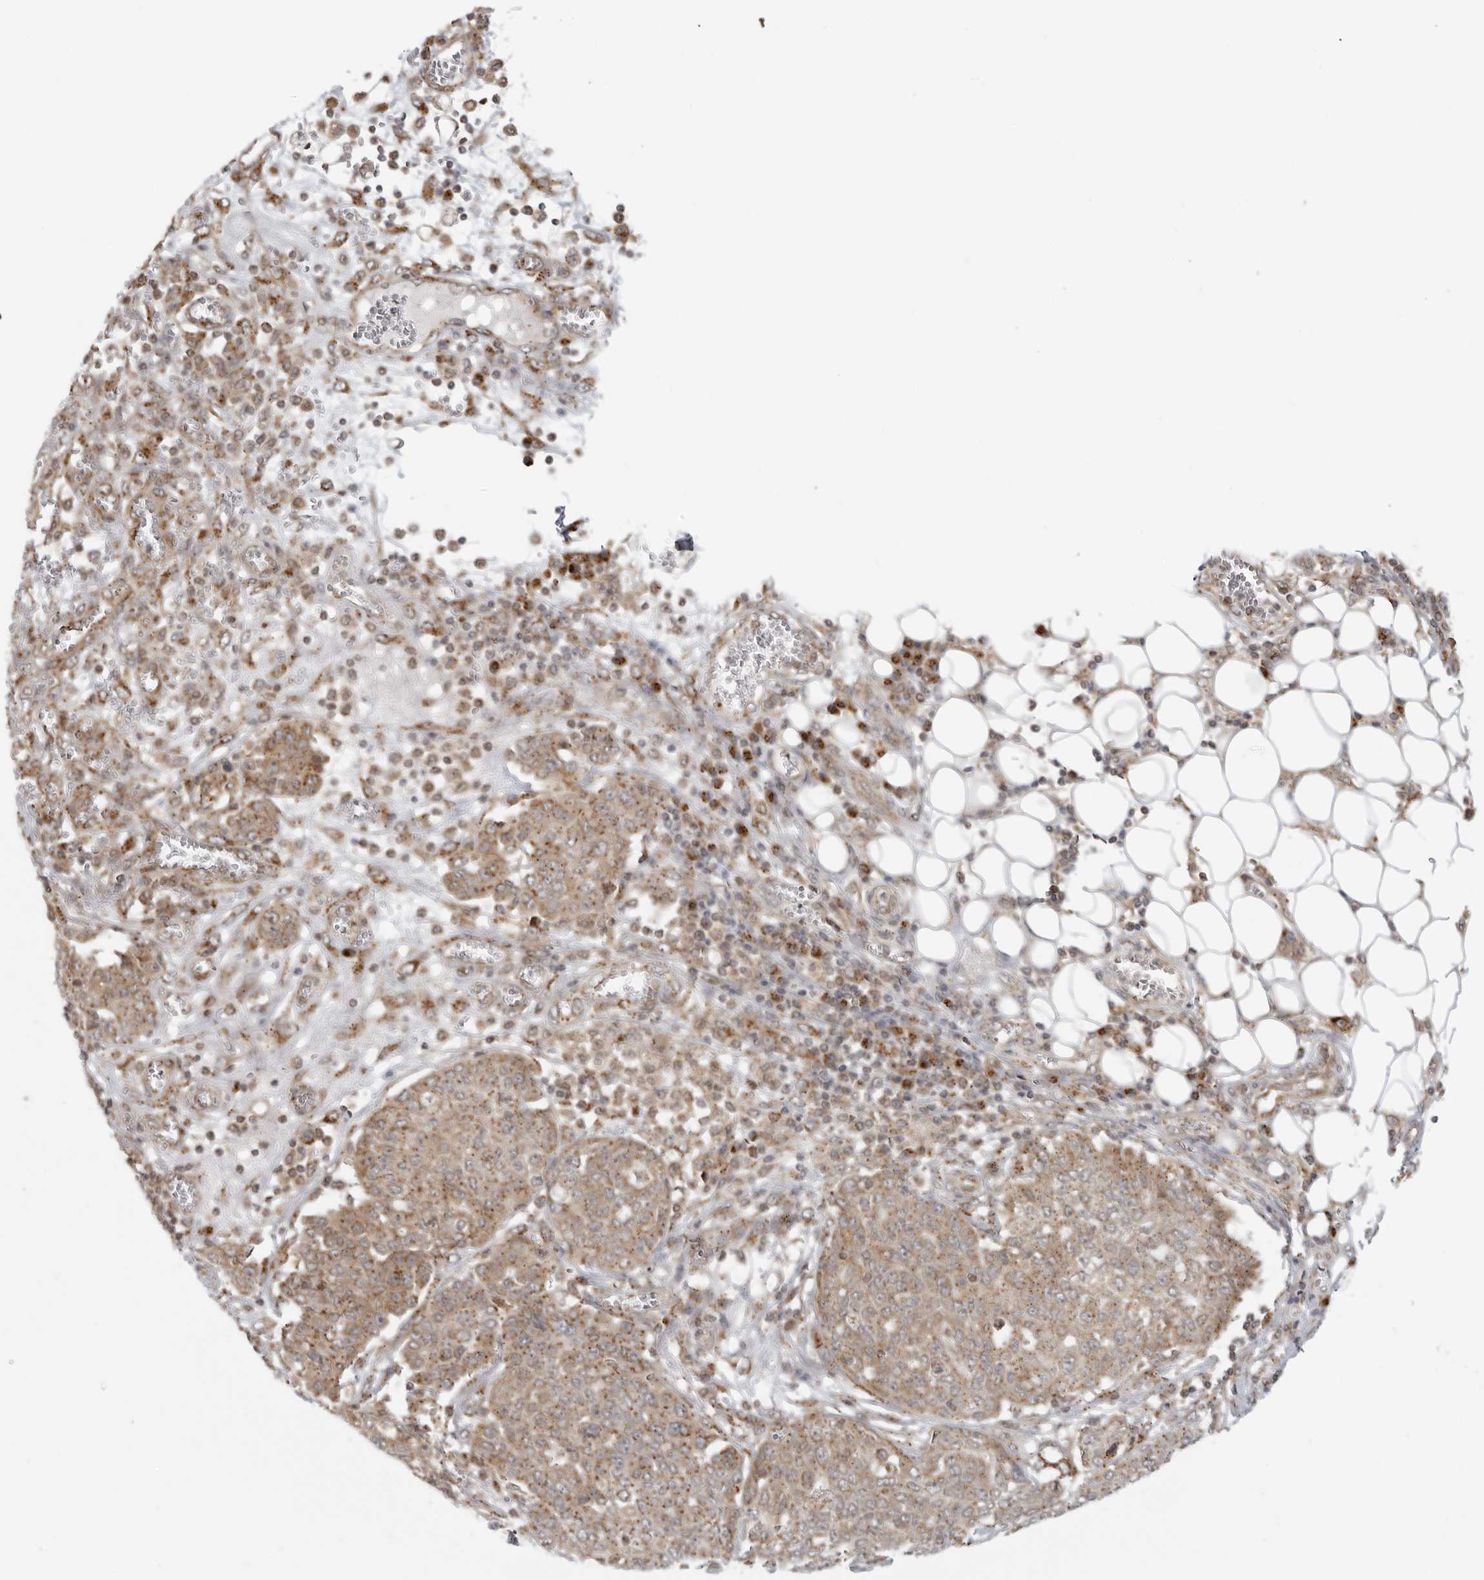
{"staining": {"intensity": "moderate", "quantity": ">75%", "location": "cytoplasmic/membranous"}, "tissue": "ovarian cancer", "cell_type": "Tumor cells", "image_type": "cancer", "snomed": [{"axis": "morphology", "description": "Cystadenocarcinoma, serous, NOS"}, {"axis": "topography", "description": "Soft tissue"}, {"axis": "topography", "description": "Ovary"}], "caption": "Approximately >75% of tumor cells in ovarian serous cystadenocarcinoma show moderate cytoplasmic/membranous protein staining as visualized by brown immunohistochemical staining.", "gene": "COPA", "patient": {"sex": "female", "age": 57}}